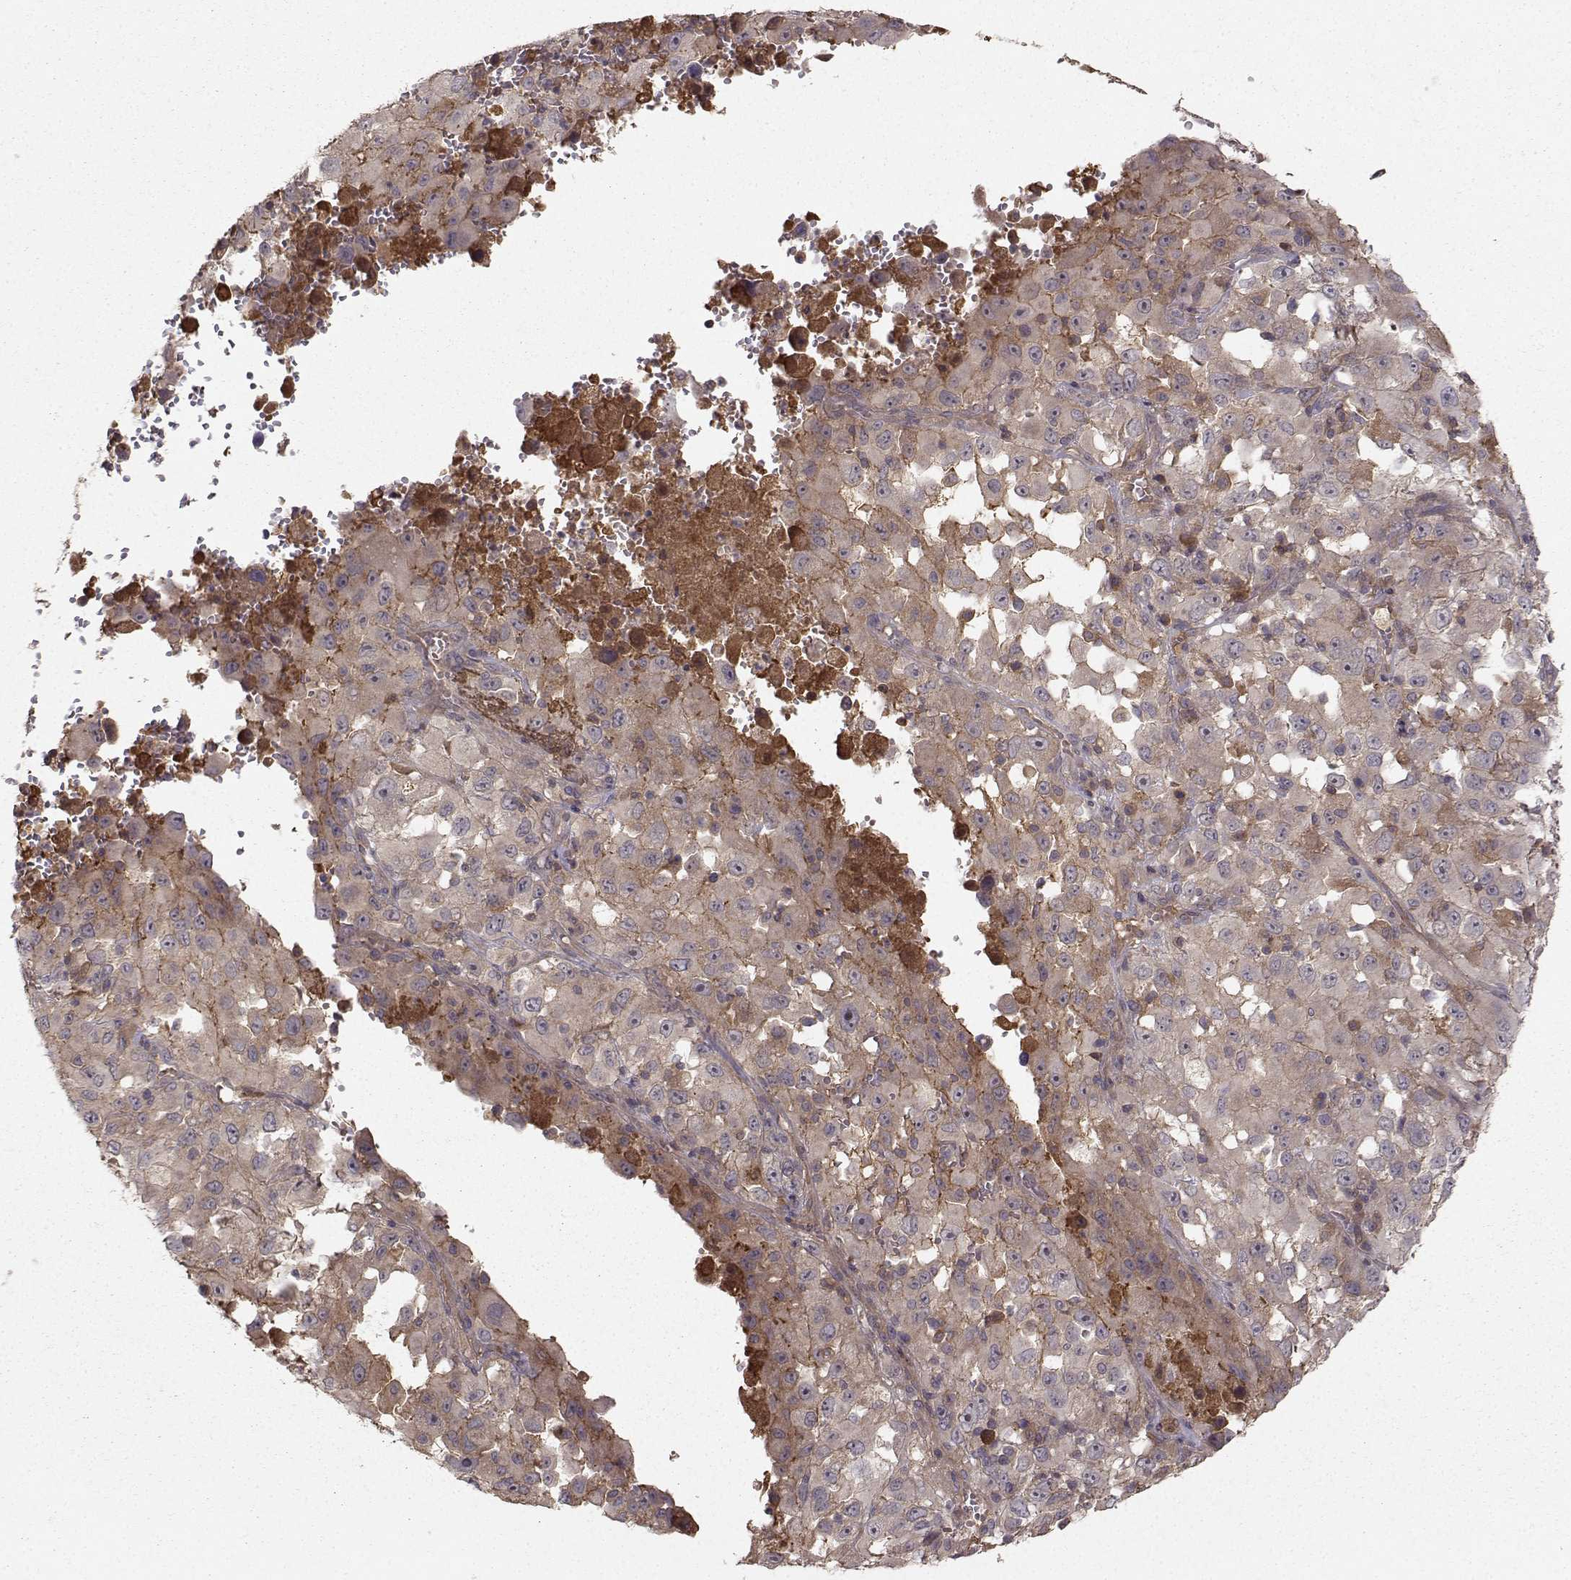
{"staining": {"intensity": "negative", "quantity": "none", "location": "none"}, "tissue": "melanoma", "cell_type": "Tumor cells", "image_type": "cancer", "snomed": [{"axis": "morphology", "description": "Malignant melanoma, Metastatic site"}, {"axis": "topography", "description": "Soft tissue"}], "caption": "Tumor cells show no significant staining in malignant melanoma (metastatic site).", "gene": "WNT6", "patient": {"sex": "male", "age": 50}}